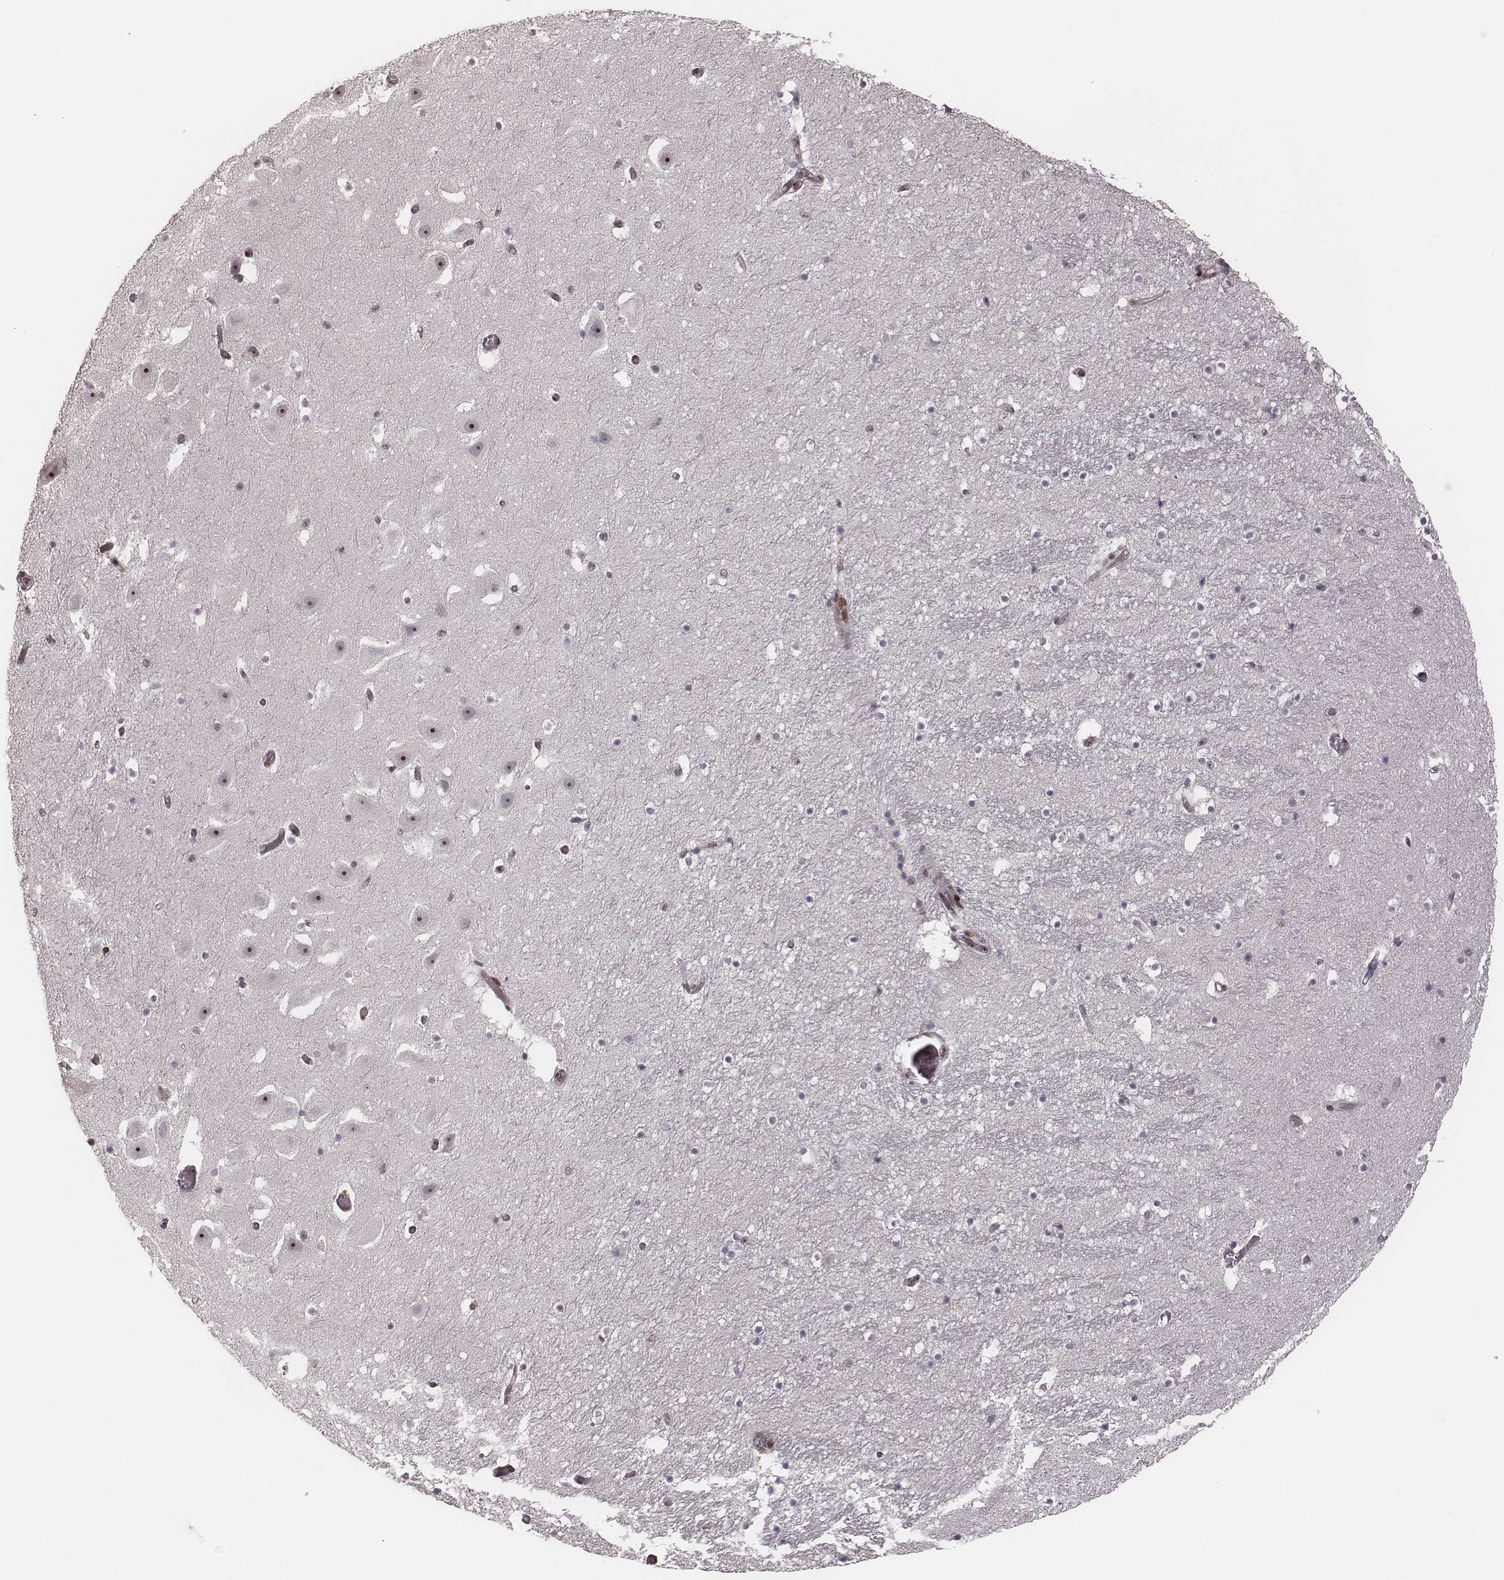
{"staining": {"intensity": "negative", "quantity": "none", "location": "none"}, "tissue": "hippocampus", "cell_type": "Glial cells", "image_type": "normal", "snomed": [{"axis": "morphology", "description": "Normal tissue, NOS"}, {"axis": "topography", "description": "Hippocampus"}], "caption": "Immunohistochemistry micrograph of normal hippocampus: human hippocampus stained with DAB (3,3'-diaminobenzidine) reveals no significant protein positivity in glial cells.", "gene": "VRK3", "patient": {"sex": "male", "age": 26}}